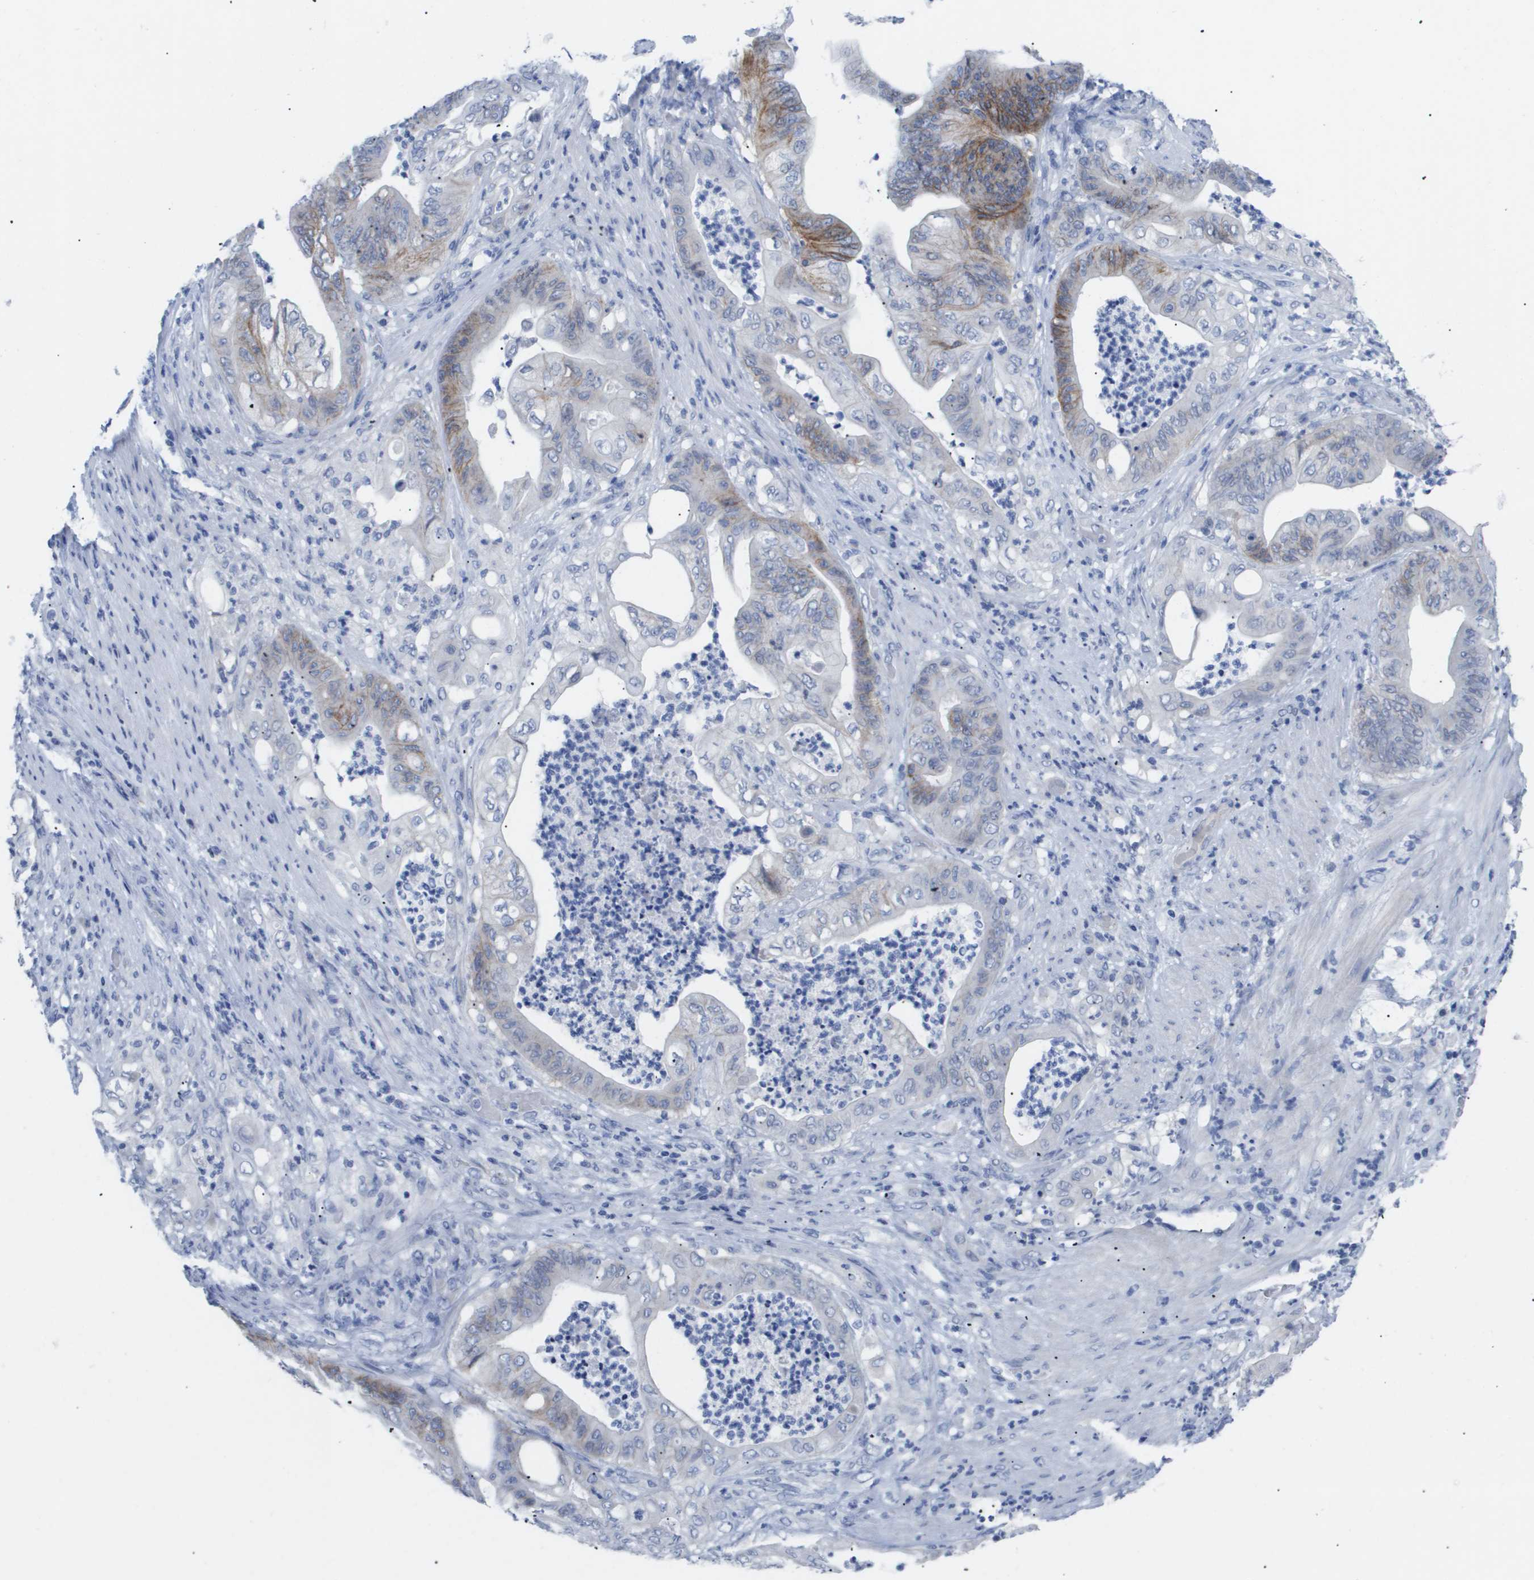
{"staining": {"intensity": "moderate", "quantity": "<25%", "location": "cytoplasmic/membranous"}, "tissue": "stomach cancer", "cell_type": "Tumor cells", "image_type": "cancer", "snomed": [{"axis": "morphology", "description": "Adenocarcinoma, NOS"}, {"axis": "topography", "description": "Stomach"}], "caption": "IHC (DAB (3,3'-diaminobenzidine)) staining of stomach adenocarcinoma demonstrates moderate cytoplasmic/membranous protein positivity in about <25% of tumor cells. (IHC, brightfield microscopy, high magnification).", "gene": "CAV3", "patient": {"sex": "female", "age": 73}}